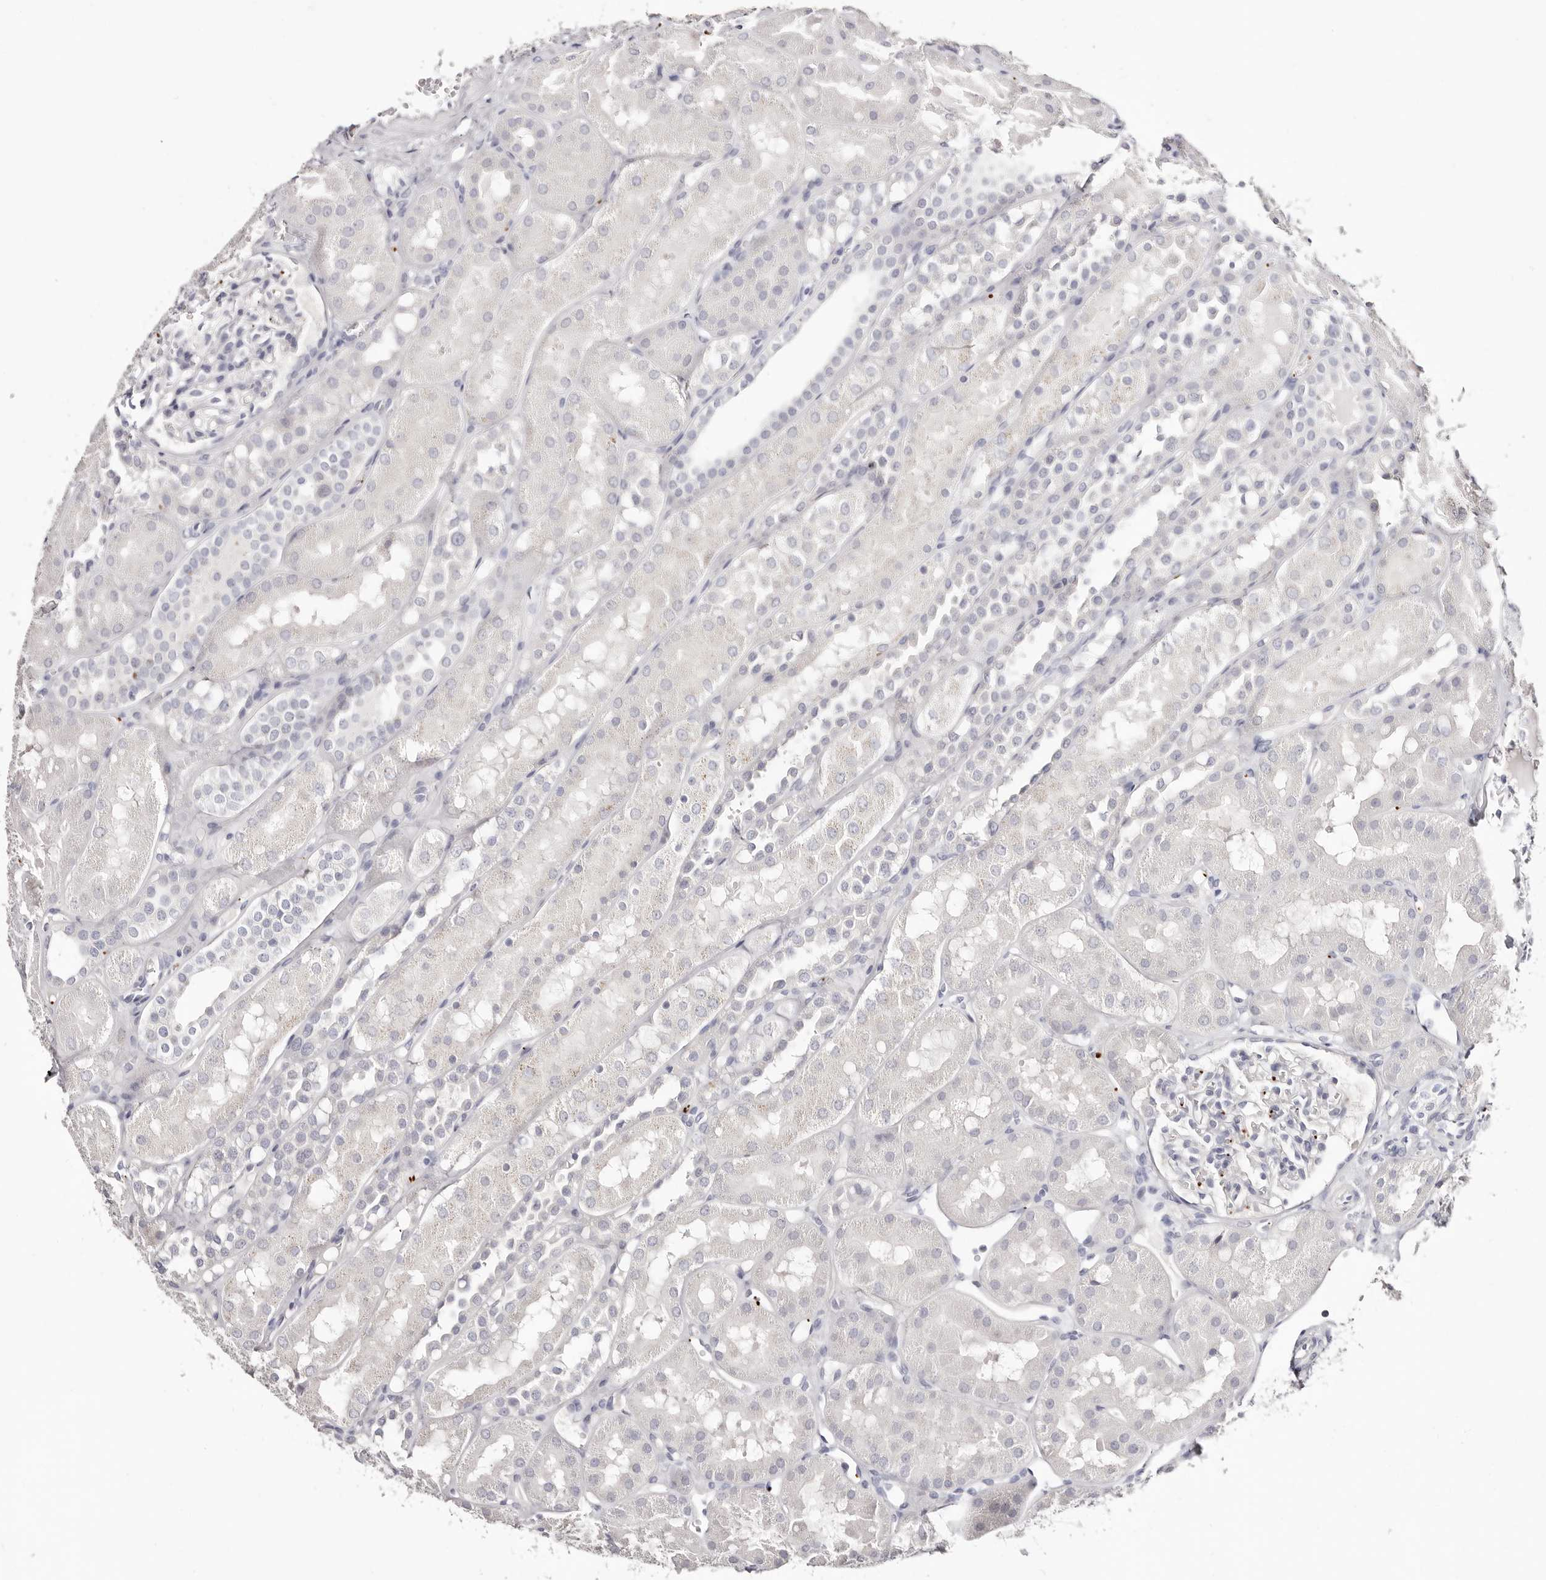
{"staining": {"intensity": "negative", "quantity": "none", "location": "none"}, "tissue": "kidney", "cell_type": "Cells in glomeruli", "image_type": "normal", "snomed": [{"axis": "morphology", "description": "Normal tissue, NOS"}, {"axis": "topography", "description": "Kidney"}], "caption": "Immunohistochemical staining of unremarkable kidney demonstrates no significant positivity in cells in glomeruli.", "gene": "PF4", "patient": {"sex": "male", "age": 16}}